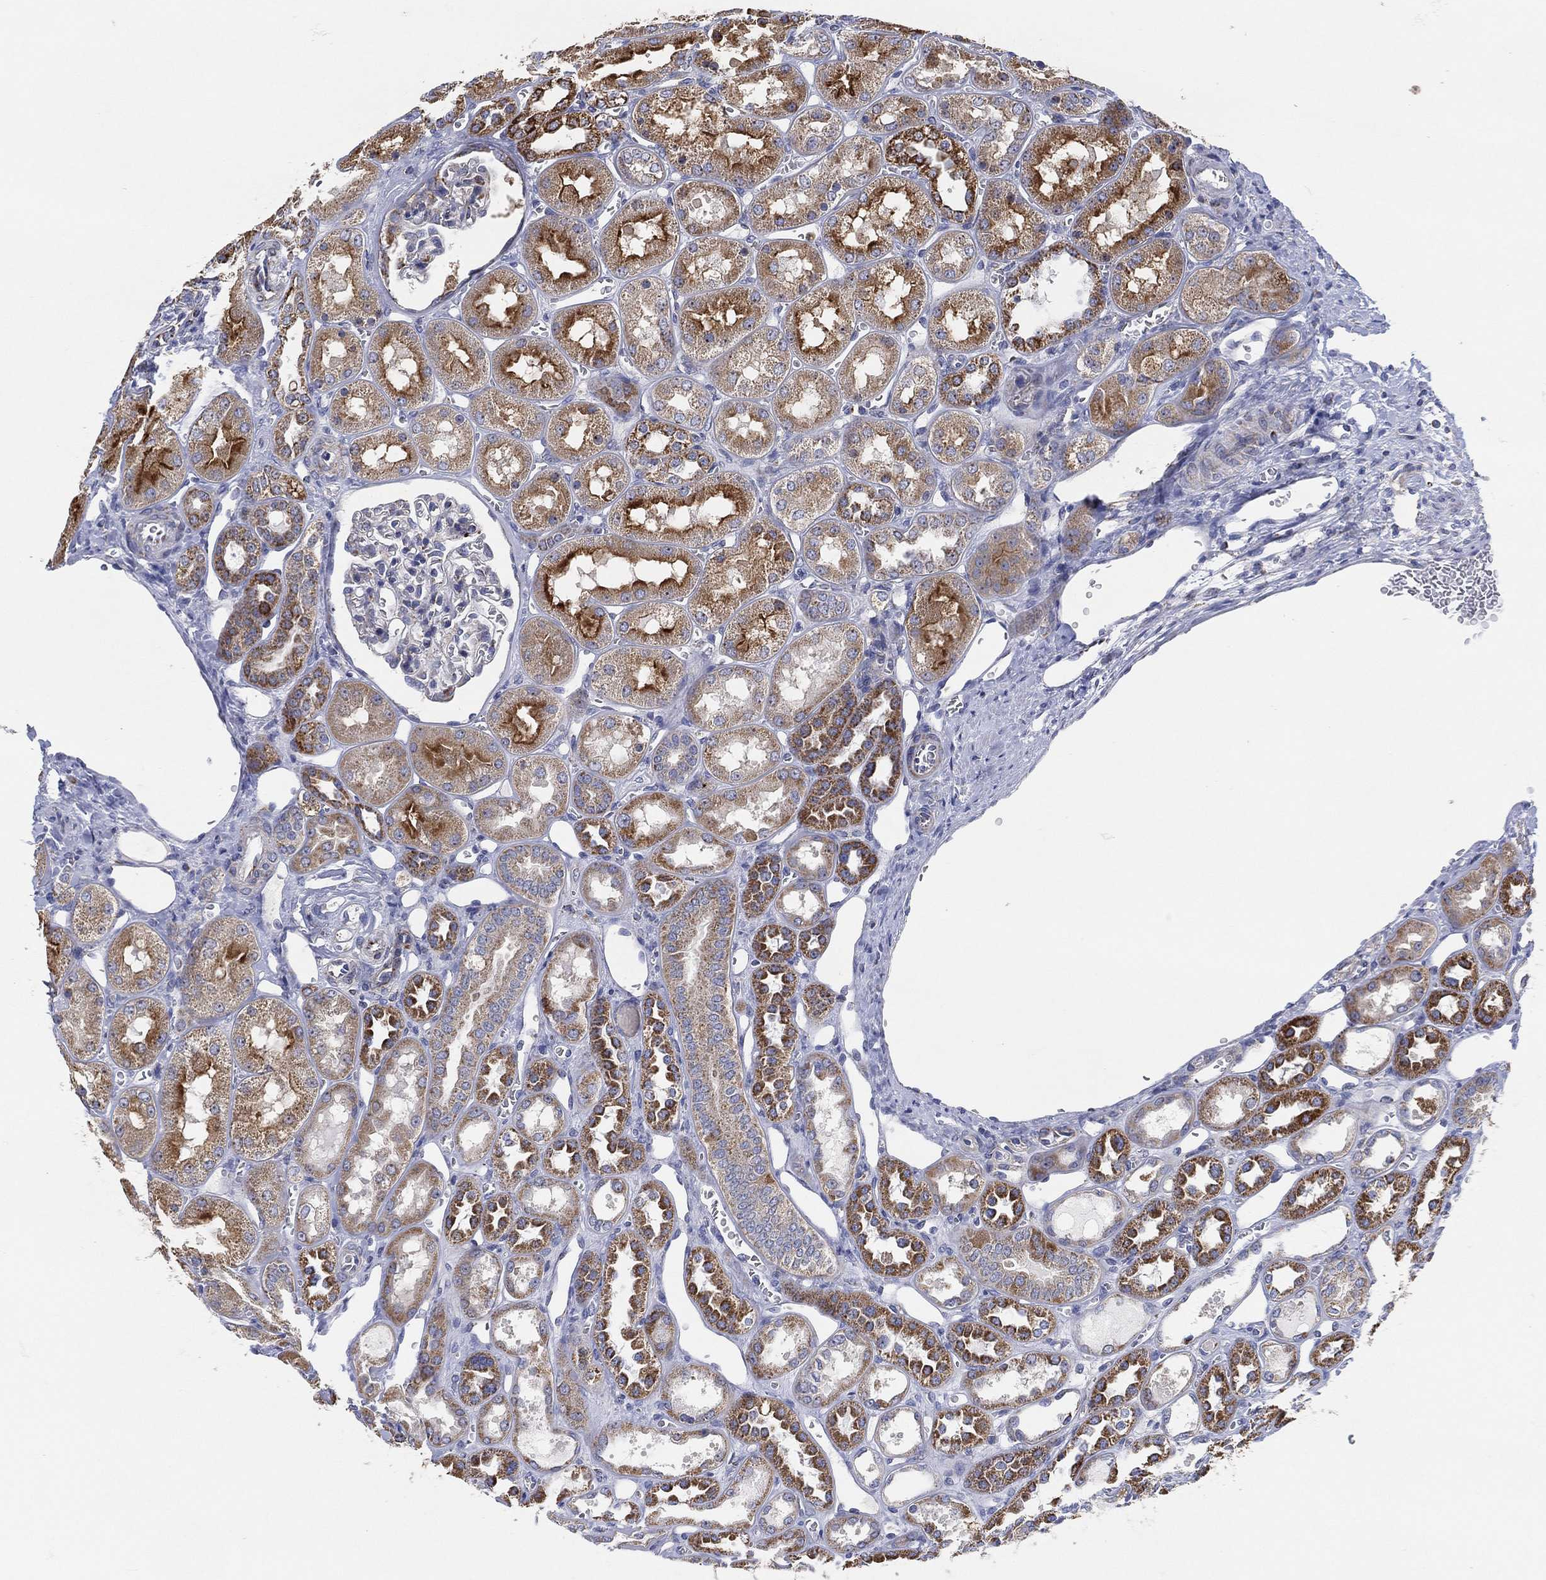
{"staining": {"intensity": "negative", "quantity": "none", "location": "none"}, "tissue": "kidney", "cell_type": "Cells in glomeruli", "image_type": "normal", "snomed": [{"axis": "morphology", "description": "Normal tissue, NOS"}, {"axis": "topography", "description": "Kidney"}], "caption": "The histopathology image demonstrates no staining of cells in glomeruli in unremarkable kidney. (Stains: DAB (3,3'-diaminobenzidine) immunohistochemistry with hematoxylin counter stain, Microscopy: brightfield microscopy at high magnification).", "gene": "GCAT", "patient": {"sex": "male", "age": 73}}